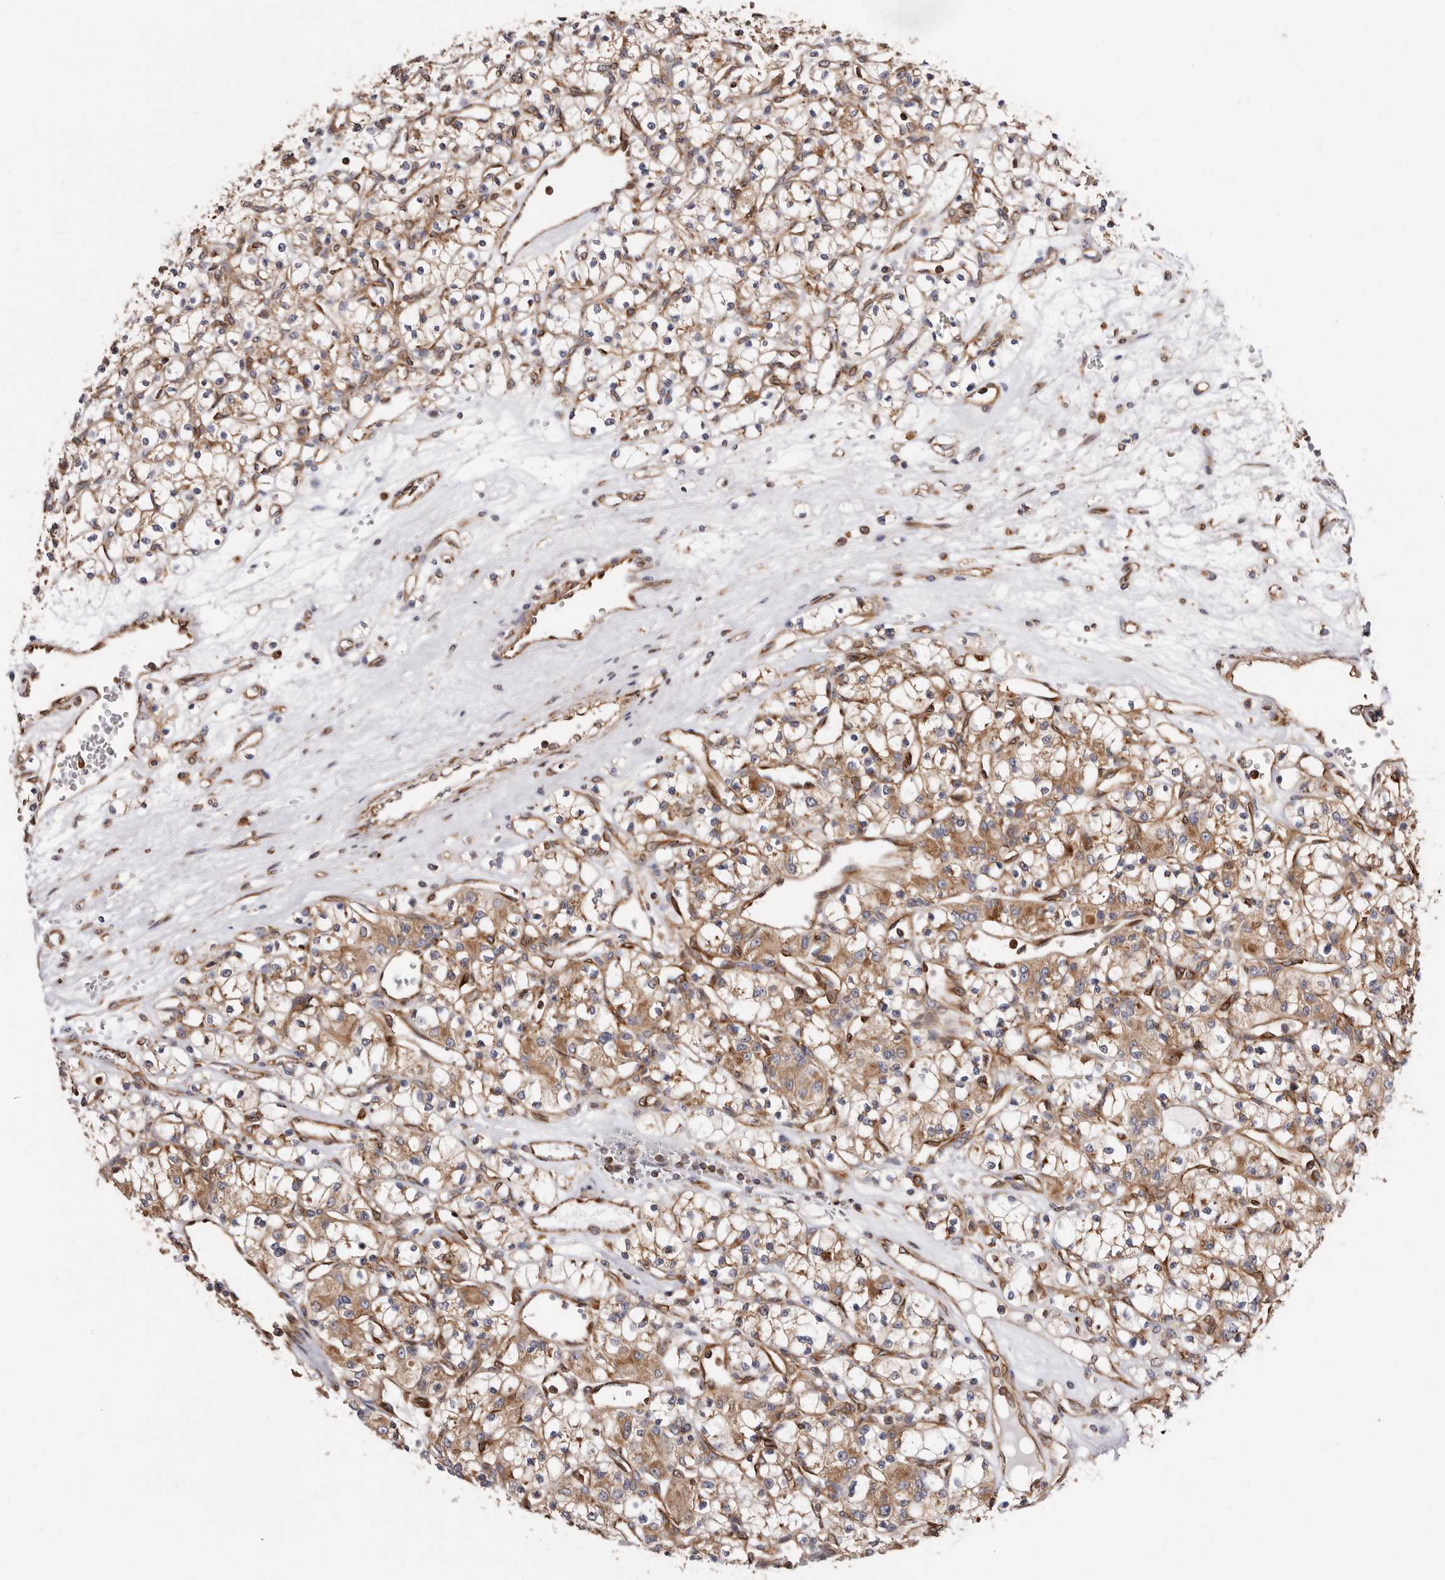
{"staining": {"intensity": "moderate", "quantity": "25%-75%", "location": "cytoplasmic/membranous"}, "tissue": "renal cancer", "cell_type": "Tumor cells", "image_type": "cancer", "snomed": [{"axis": "morphology", "description": "Adenocarcinoma, NOS"}, {"axis": "topography", "description": "Kidney"}], "caption": "DAB immunohistochemical staining of human adenocarcinoma (renal) displays moderate cytoplasmic/membranous protein staining in about 25%-75% of tumor cells. (DAB (3,3'-diaminobenzidine) IHC with brightfield microscopy, high magnification).", "gene": "COQ8B", "patient": {"sex": "female", "age": 59}}